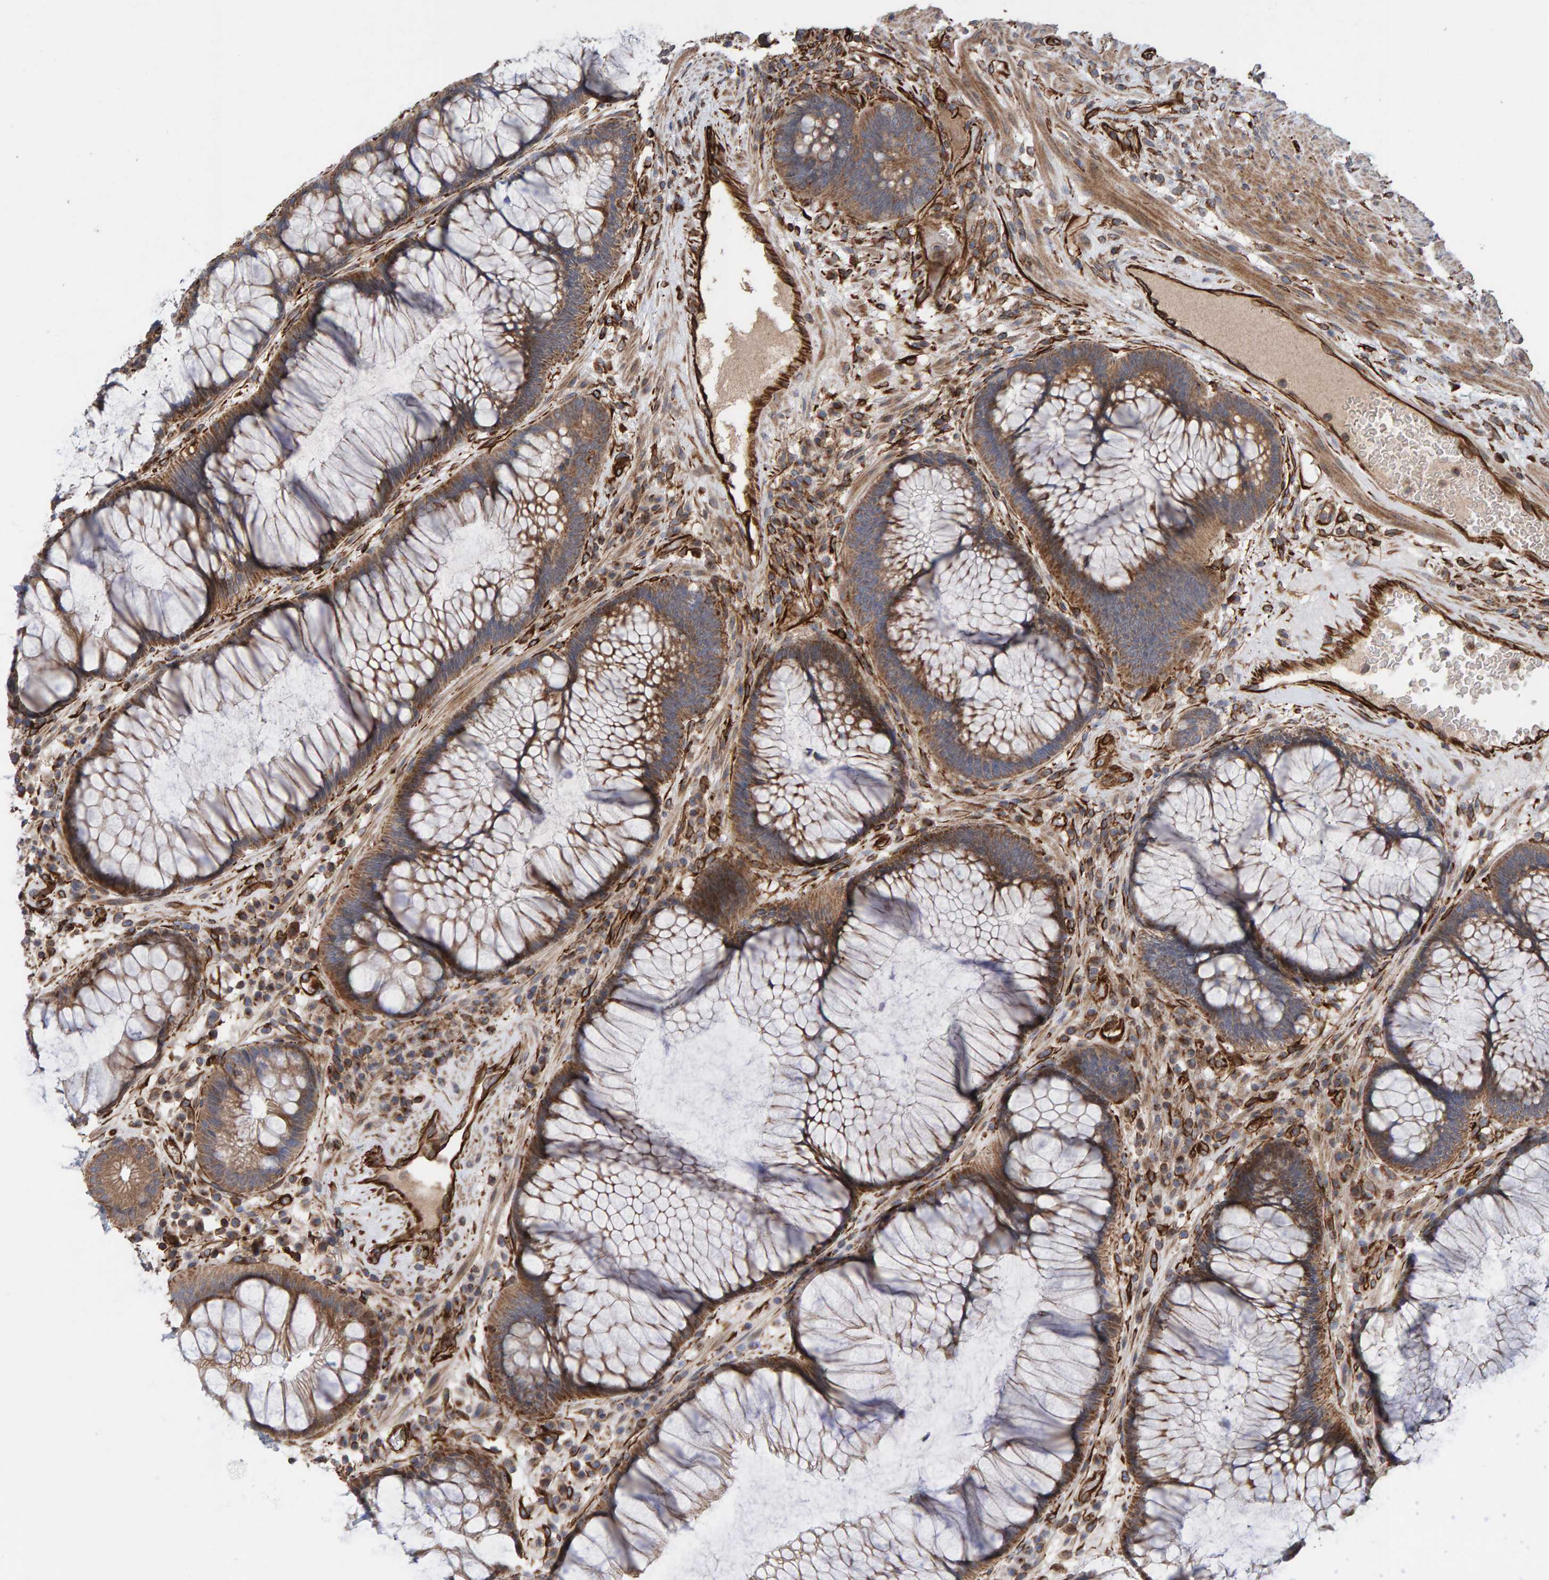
{"staining": {"intensity": "moderate", "quantity": ">75%", "location": "cytoplasmic/membranous"}, "tissue": "rectum", "cell_type": "Glandular cells", "image_type": "normal", "snomed": [{"axis": "morphology", "description": "Normal tissue, NOS"}, {"axis": "topography", "description": "Rectum"}], "caption": "A brown stain labels moderate cytoplasmic/membranous expression of a protein in glandular cells of normal rectum. (DAB IHC with brightfield microscopy, high magnification).", "gene": "ZNF347", "patient": {"sex": "male", "age": 51}}